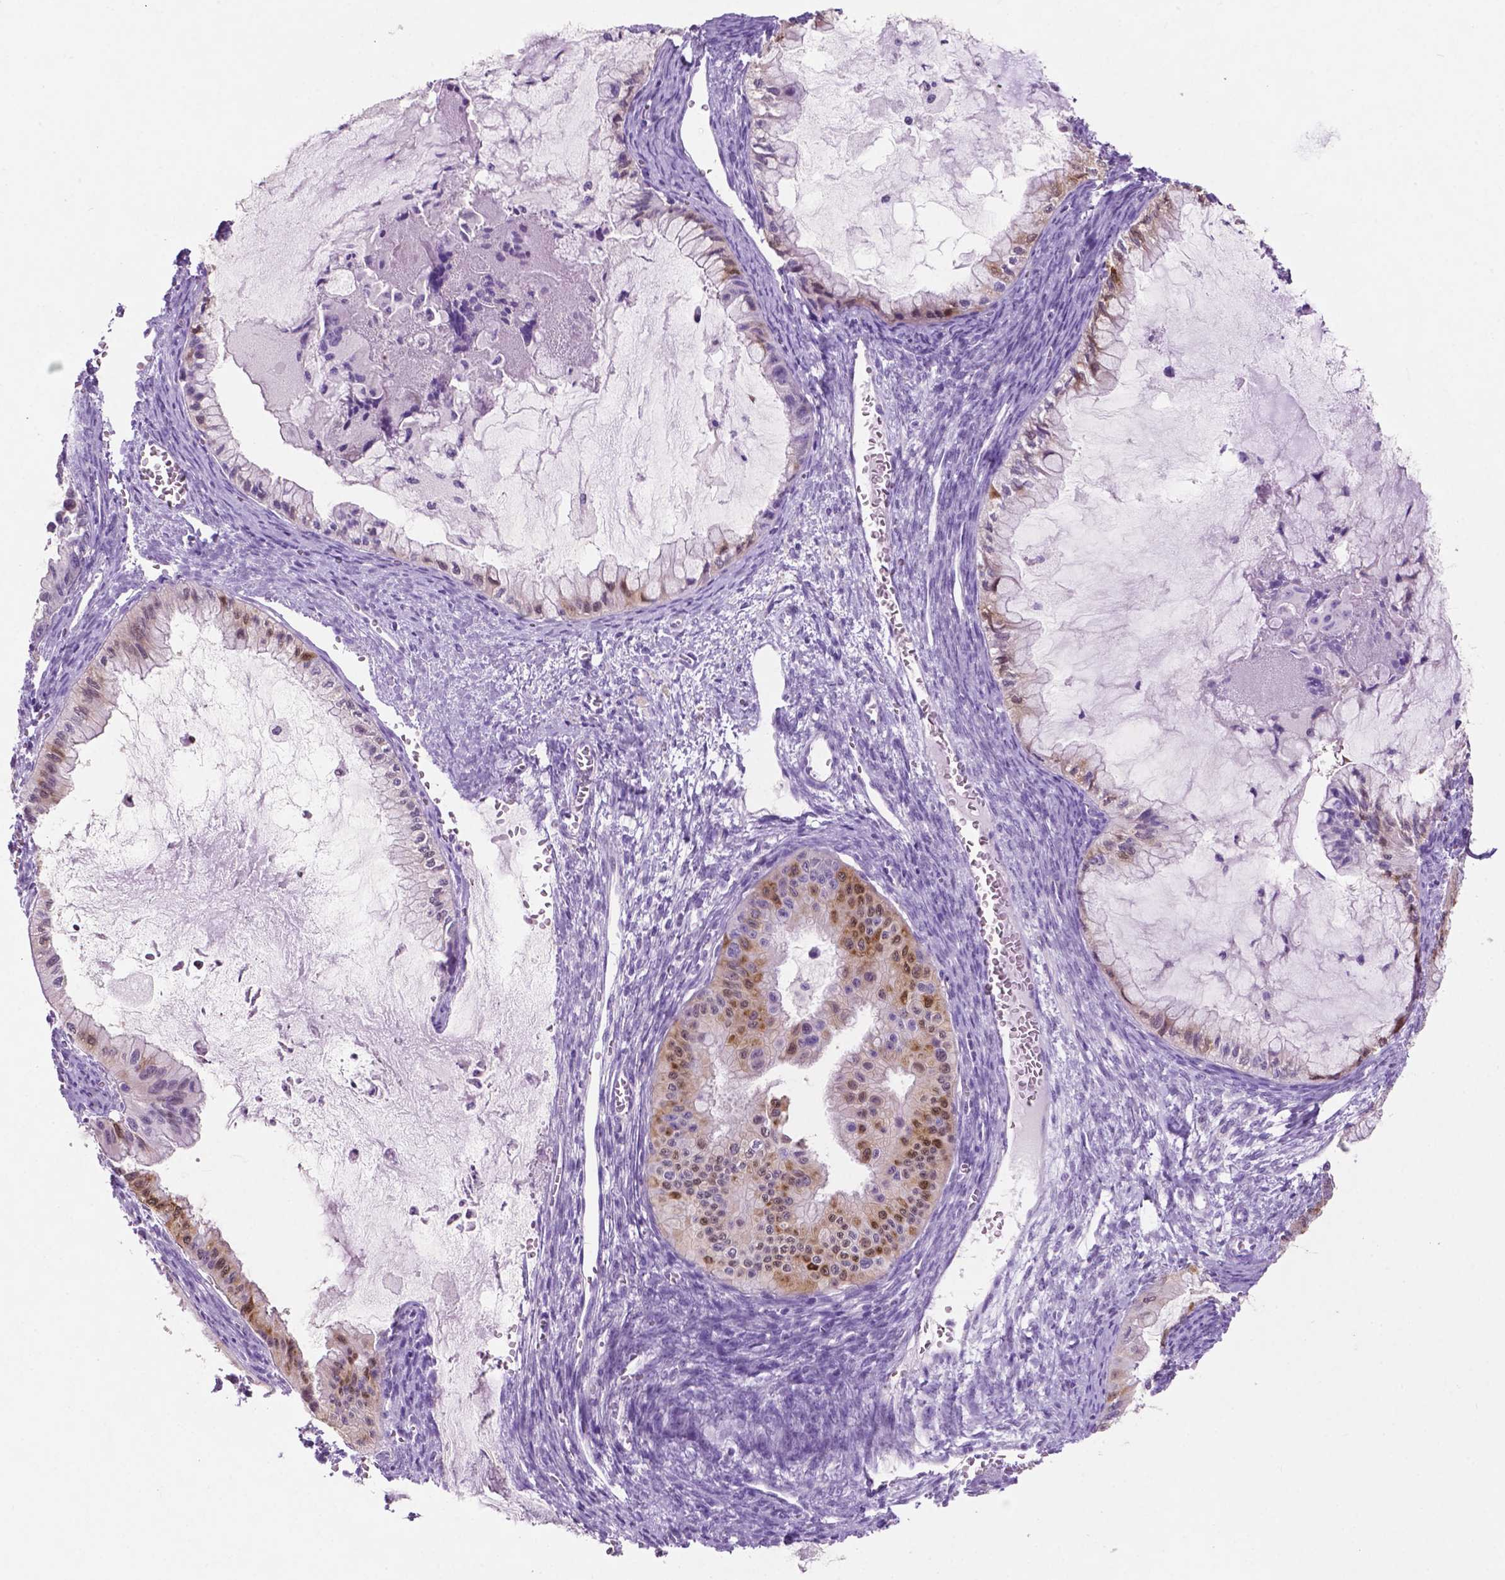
{"staining": {"intensity": "moderate", "quantity": "<25%", "location": "cytoplasmic/membranous,nuclear"}, "tissue": "ovarian cancer", "cell_type": "Tumor cells", "image_type": "cancer", "snomed": [{"axis": "morphology", "description": "Cystadenocarcinoma, mucinous, NOS"}, {"axis": "topography", "description": "Ovary"}], "caption": "Ovarian cancer (mucinous cystadenocarcinoma) tissue exhibits moderate cytoplasmic/membranous and nuclear expression in approximately <25% of tumor cells", "gene": "PHGR1", "patient": {"sex": "female", "age": 72}}